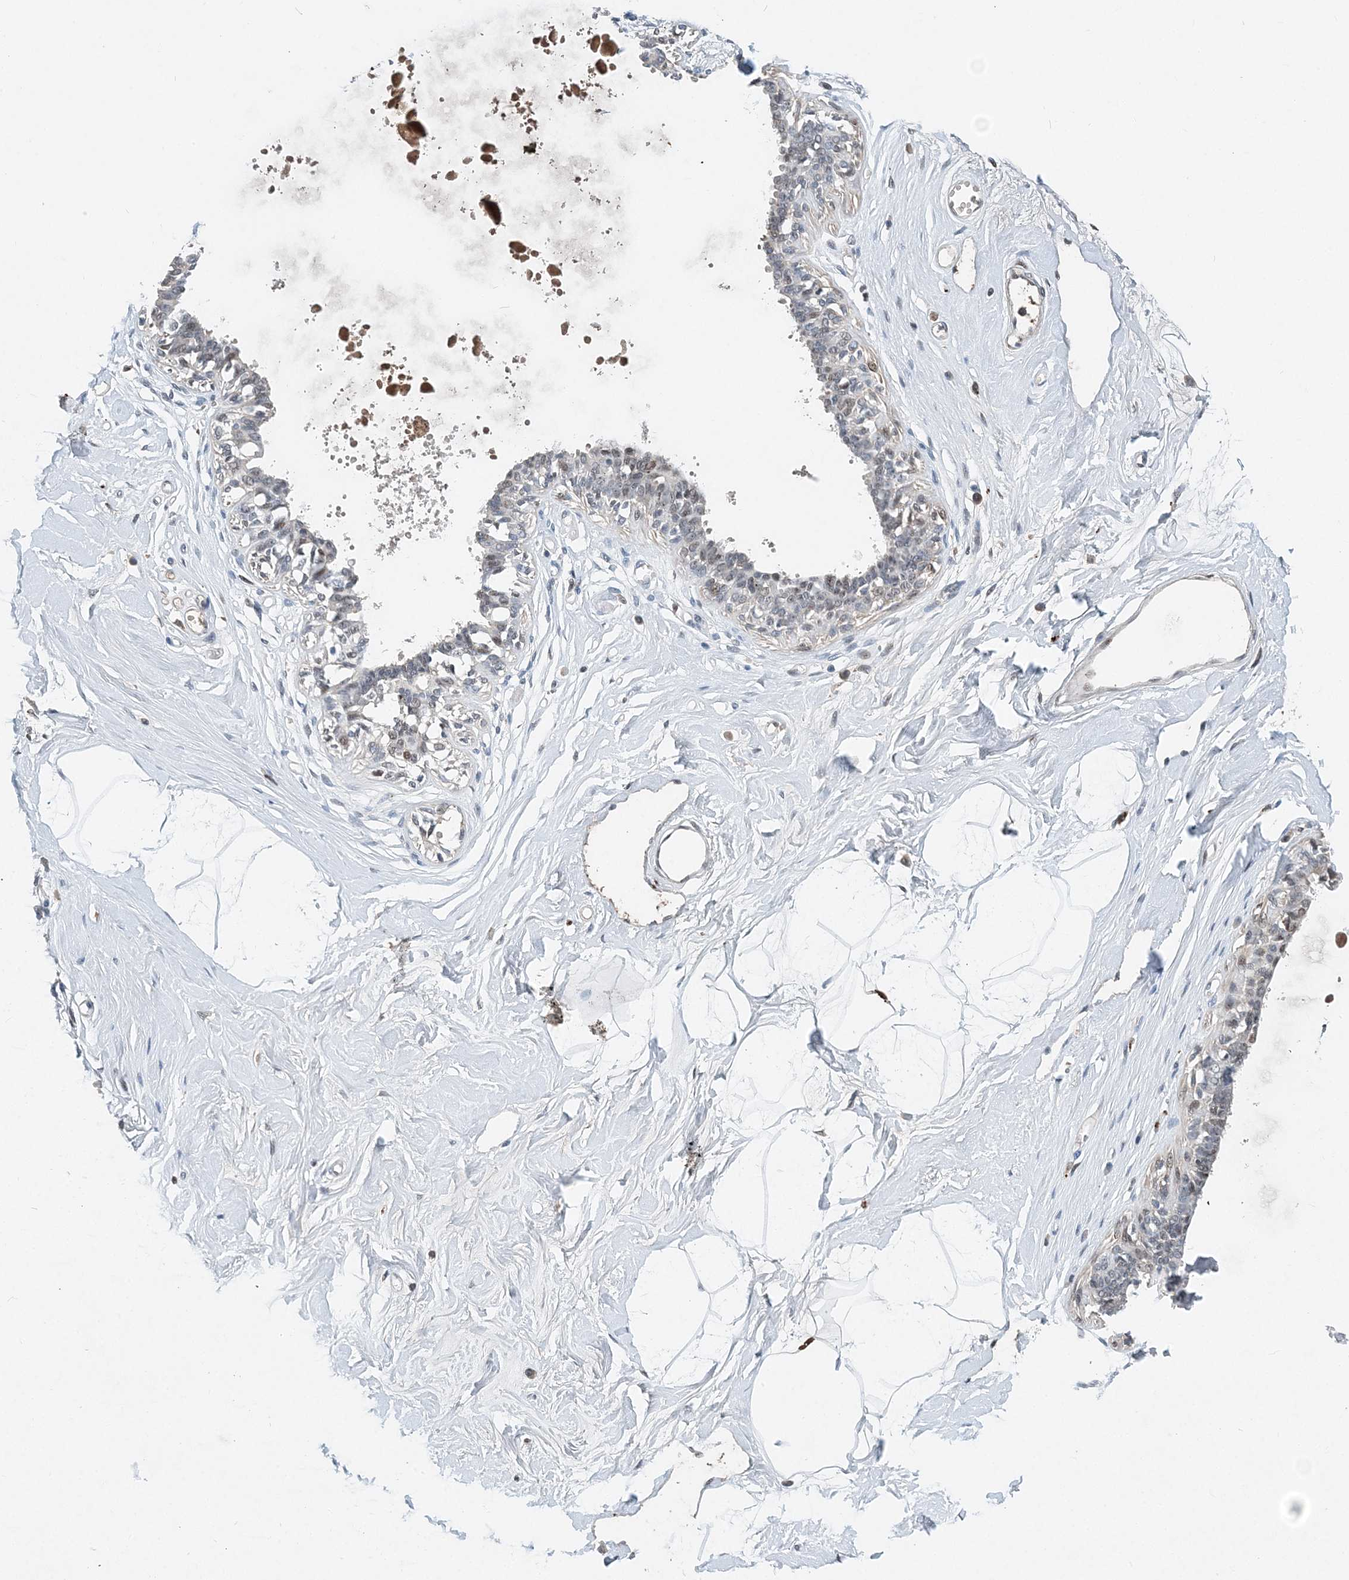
{"staining": {"intensity": "negative", "quantity": "none", "location": "none"}, "tissue": "breast", "cell_type": "Adipocytes", "image_type": "normal", "snomed": [{"axis": "morphology", "description": "Normal tissue, NOS"}, {"axis": "topography", "description": "Breast"}], "caption": "Histopathology image shows no protein staining in adipocytes of benign breast. (DAB immunohistochemistry, high magnification).", "gene": "KPNA4", "patient": {"sex": "female", "age": 45}}